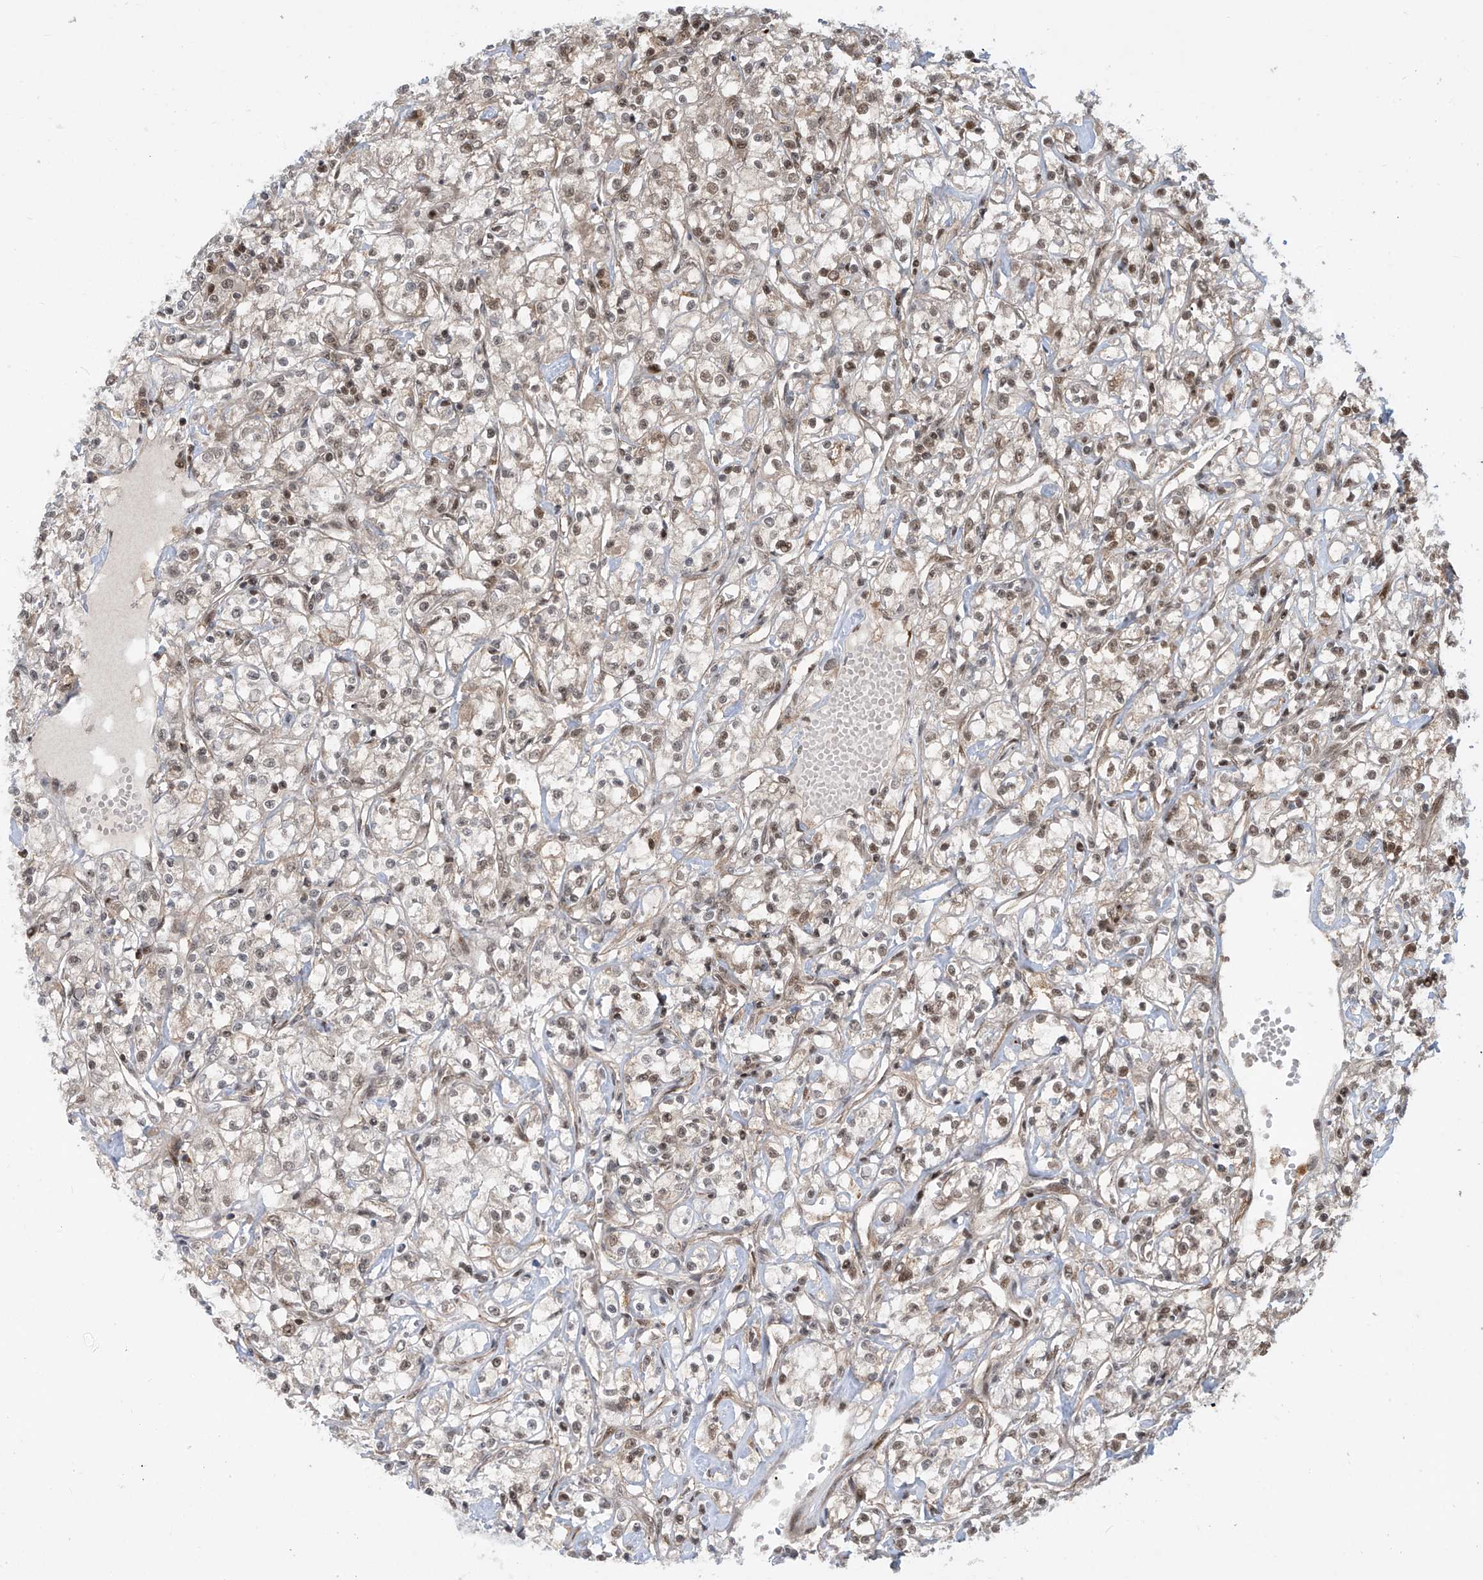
{"staining": {"intensity": "moderate", "quantity": ">75%", "location": "cytoplasmic/membranous,nuclear"}, "tissue": "renal cancer", "cell_type": "Tumor cells", "image_type": "cancer", "snomed": [{"axis": "morphology", "description": "Adenocarcinoma, NOS"}, {"axis": "topography", "description": "Kidney"}], "caption": "A brown stain labels moderate cytoplasmic/membranous and nuclear staining of a protein in renal cancer tumor cells.", "gene": "LAGE3", "patient": {"sex": "female", "age": 59}}